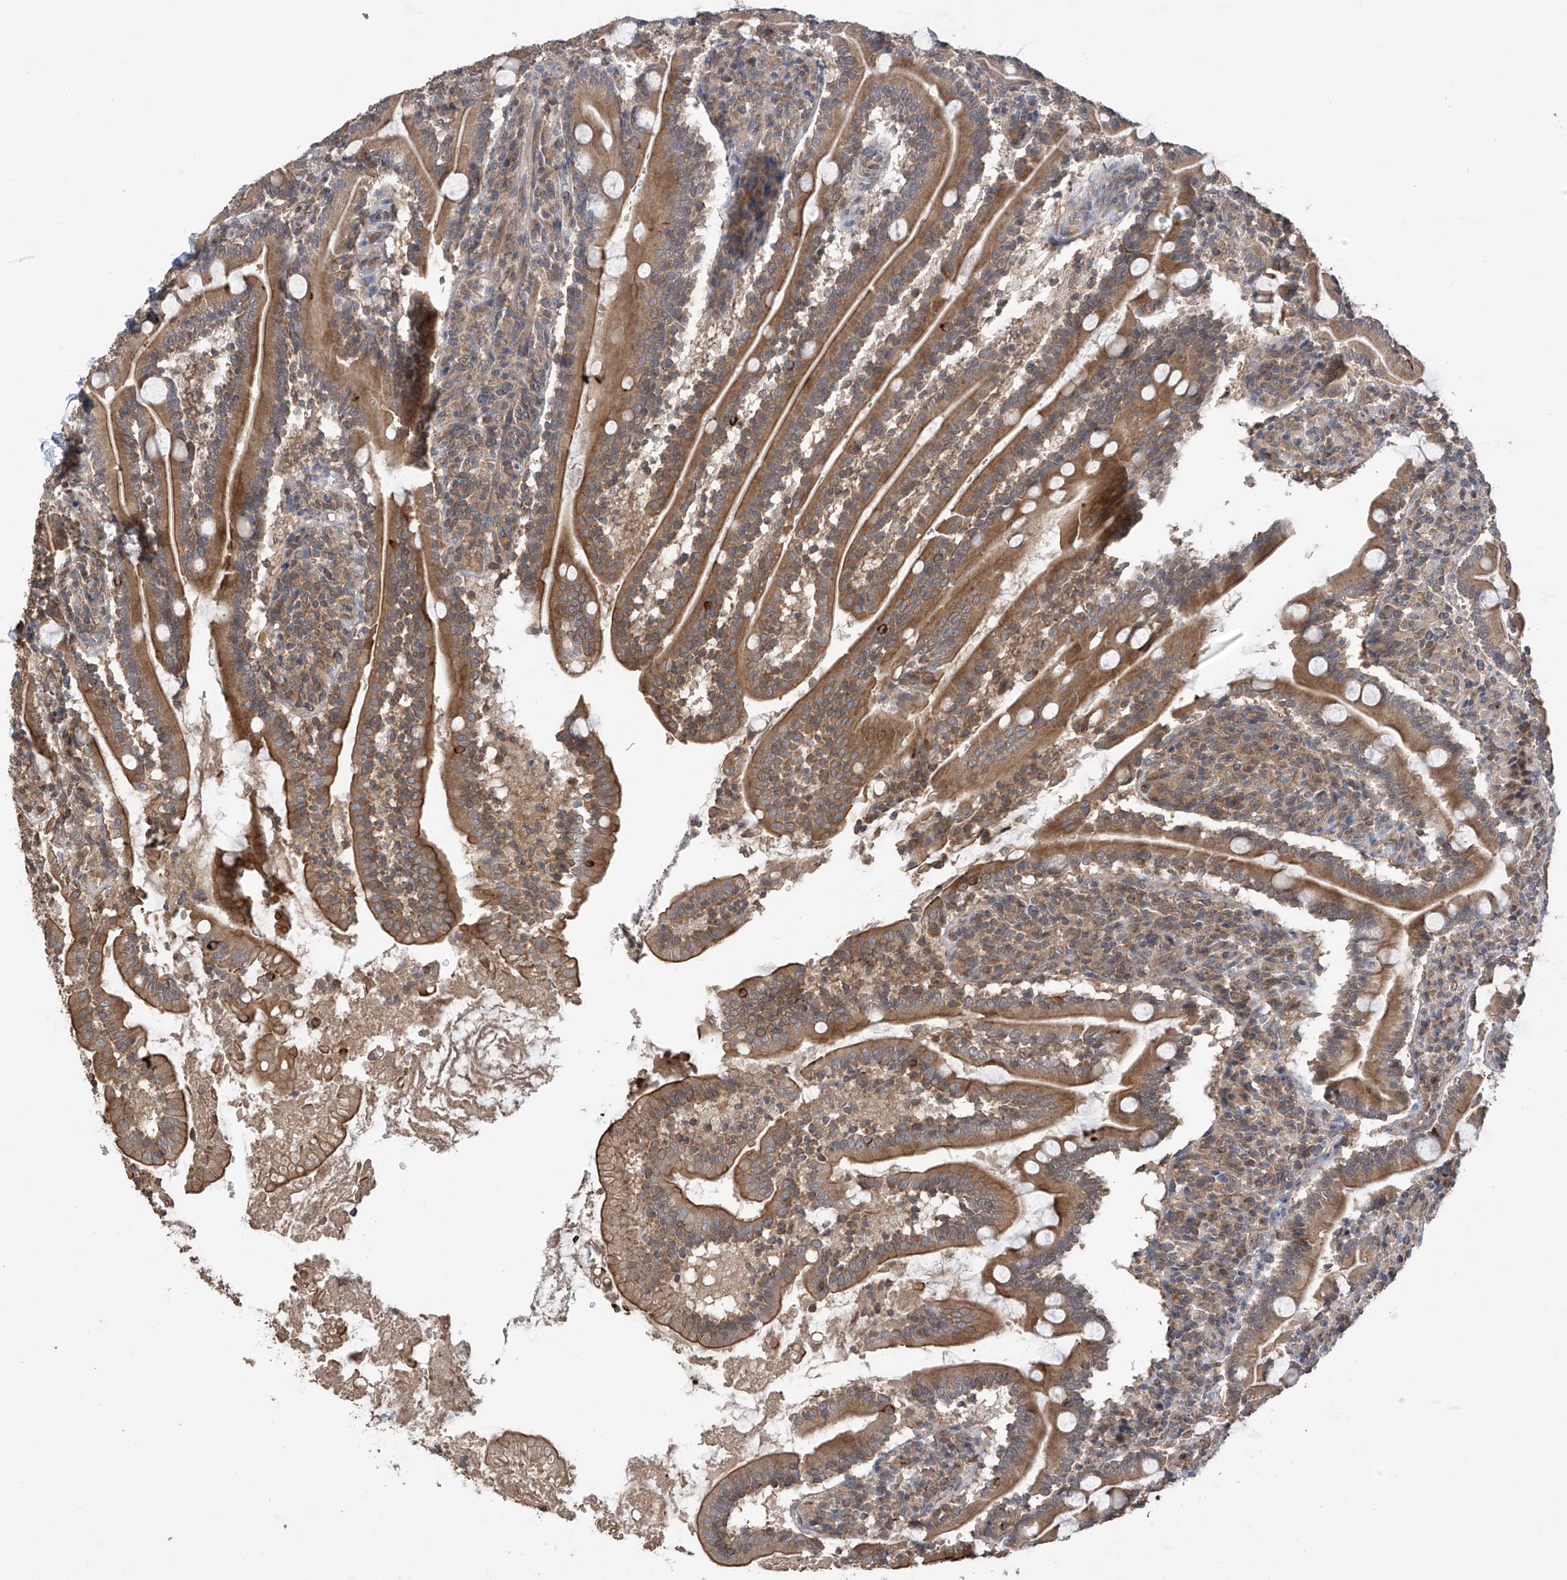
{"staining": {"intensity": "strong", "quantity": ">75%", "location": "cytoplasmic/membranous"}, "tissue": "duodenum", "cell_type": "Glandular cells", "image_type": "normal", "snomed": [{"axis": "morphology", "description": "Normal tissue, NOS"}, {"axis": "topography", "description": "Duodenum"}], "caption": "Glandular cells display high levels of strong cytoplasmic/membranous staining in about >75% of cells in normal duodenum. (Brightfield microscopy of DAB IHC at high magnification).", "gene": "RPAIN", "patient": {"sex": "male", "age": 35}}